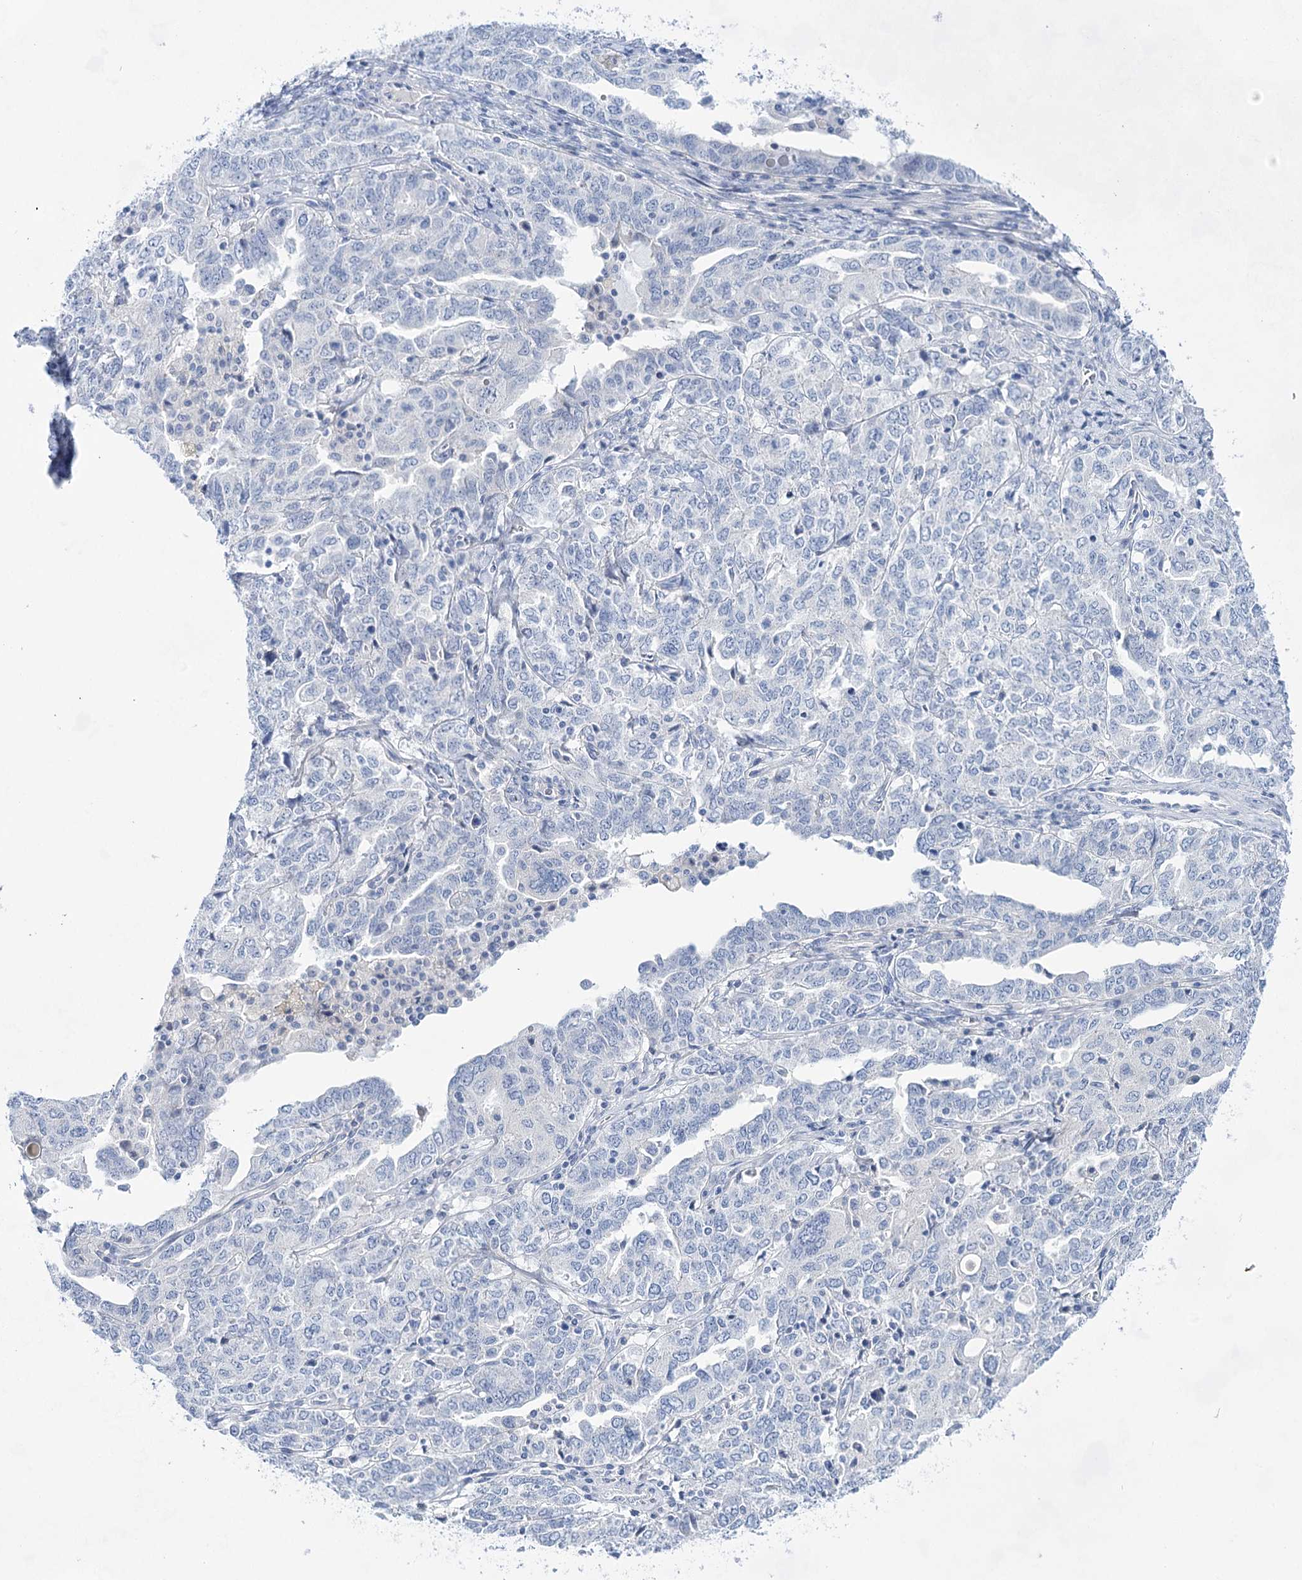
{"staining": {"intensity": "negative", "quantity": "none", "location": "none"}, "tissue": "ovarian cancer", "cell_type": "Tumor cells", "image_type": "cancer", "snomed": [{"axis": "morphology", "description": "Carcinoma, endometroid"}, {"axis": "topography", "description": "Ovary"}], "caption": "Ovarian endometroid carcinoma stained for a protein using immunohistochemistry reveals no expression tumor cells.", "gene": "LALBA", "patient": {"sex": "female", "age": 62}}